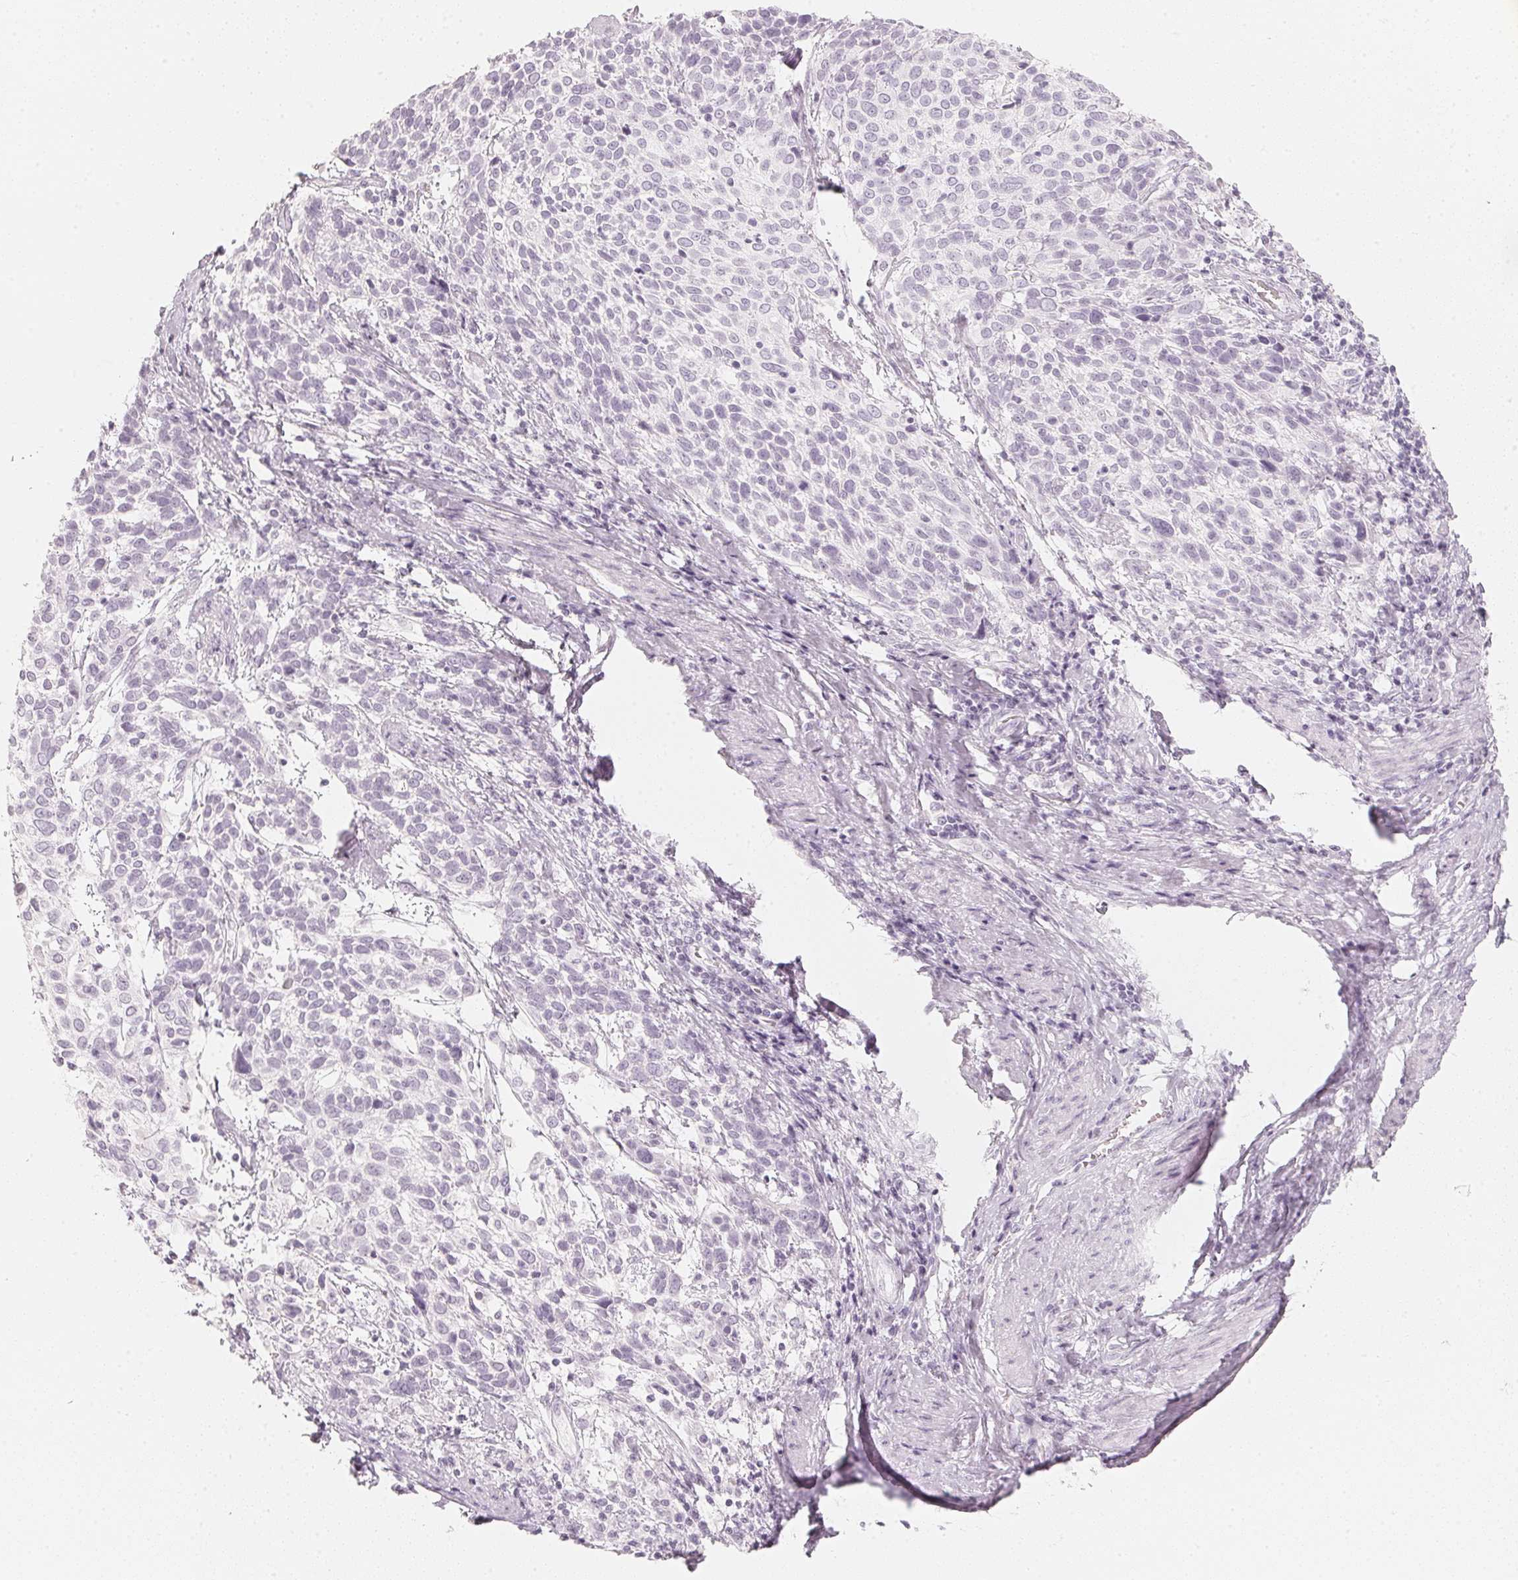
{"staining": {"intensity": "negative", "quantity": "none", "location": "none"}, "tissue": "cervical cancer", "cell_type": "Tumor cells", "image_type": "cancer", "snomed": [{"axis": "morphology", "description": "Squamous cell carcinoma, NOS"}, {"axis": "topography", "description": "Cervix"}], "caption": "Immunohistochemistry photomicrograph of neoplastic tissue: cervical cancer (squamous cell carcinoma) stained with DAB (3,3'-diaminobenzidine) displays no significant protein positivity in tumor cells. (DAB immunohistochemistry (IHC) visualized using brightfield microscopy, high magnification).", "gene": "SLC22A8", "patient": {"sex": "female", "age": 61}}